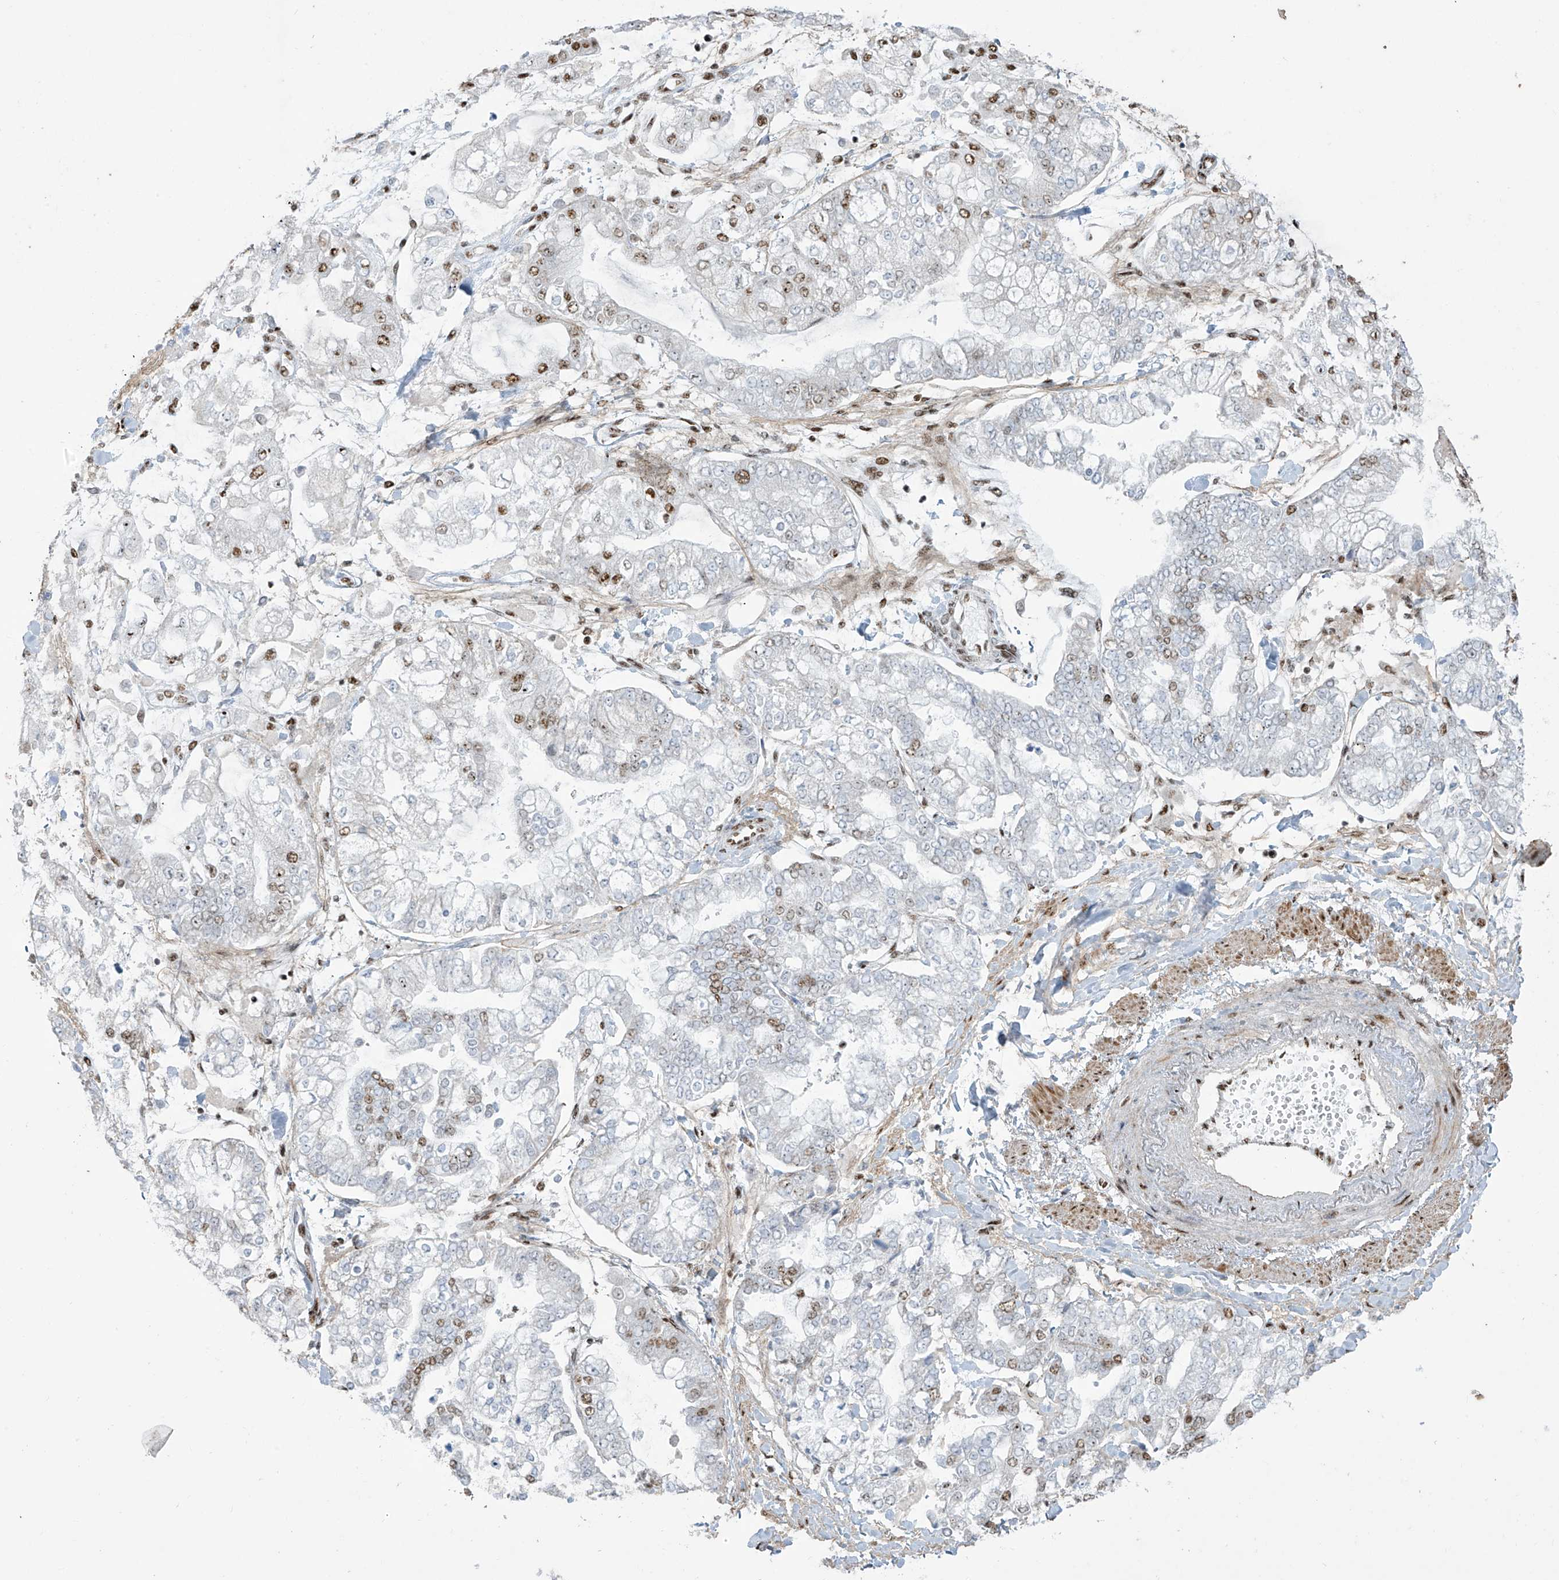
{"staining": {"intensity": "moderate", "quantity": "<25%", "location": "nuclear"}, "tissue": "stomach cancer", "cell_type": "Tumor cells", "image_type": "cancer", "snomed": [{"axis": "morphology", "description": "Normal tissue, NOS"}, {"axis": "morphology", "description": "Adenocarcinoma, NOS"}, {"axis": "topography", "description": "Stomach, upper"}, {"axis": "topography", "description": "Stomach"}], "caption": "DAB immunohistochemical staining of human stomach cancer (adenocarcinoma) shows moderate nuclear protein positivity in approximately <25% of tumor cells. (DAB (3,3'-diaminobenzidine) IHC, brown staining for protein, blue staining for nuclei).", "gene": "MS4A6A", "patient": {"sex": "male", "age": 76}}